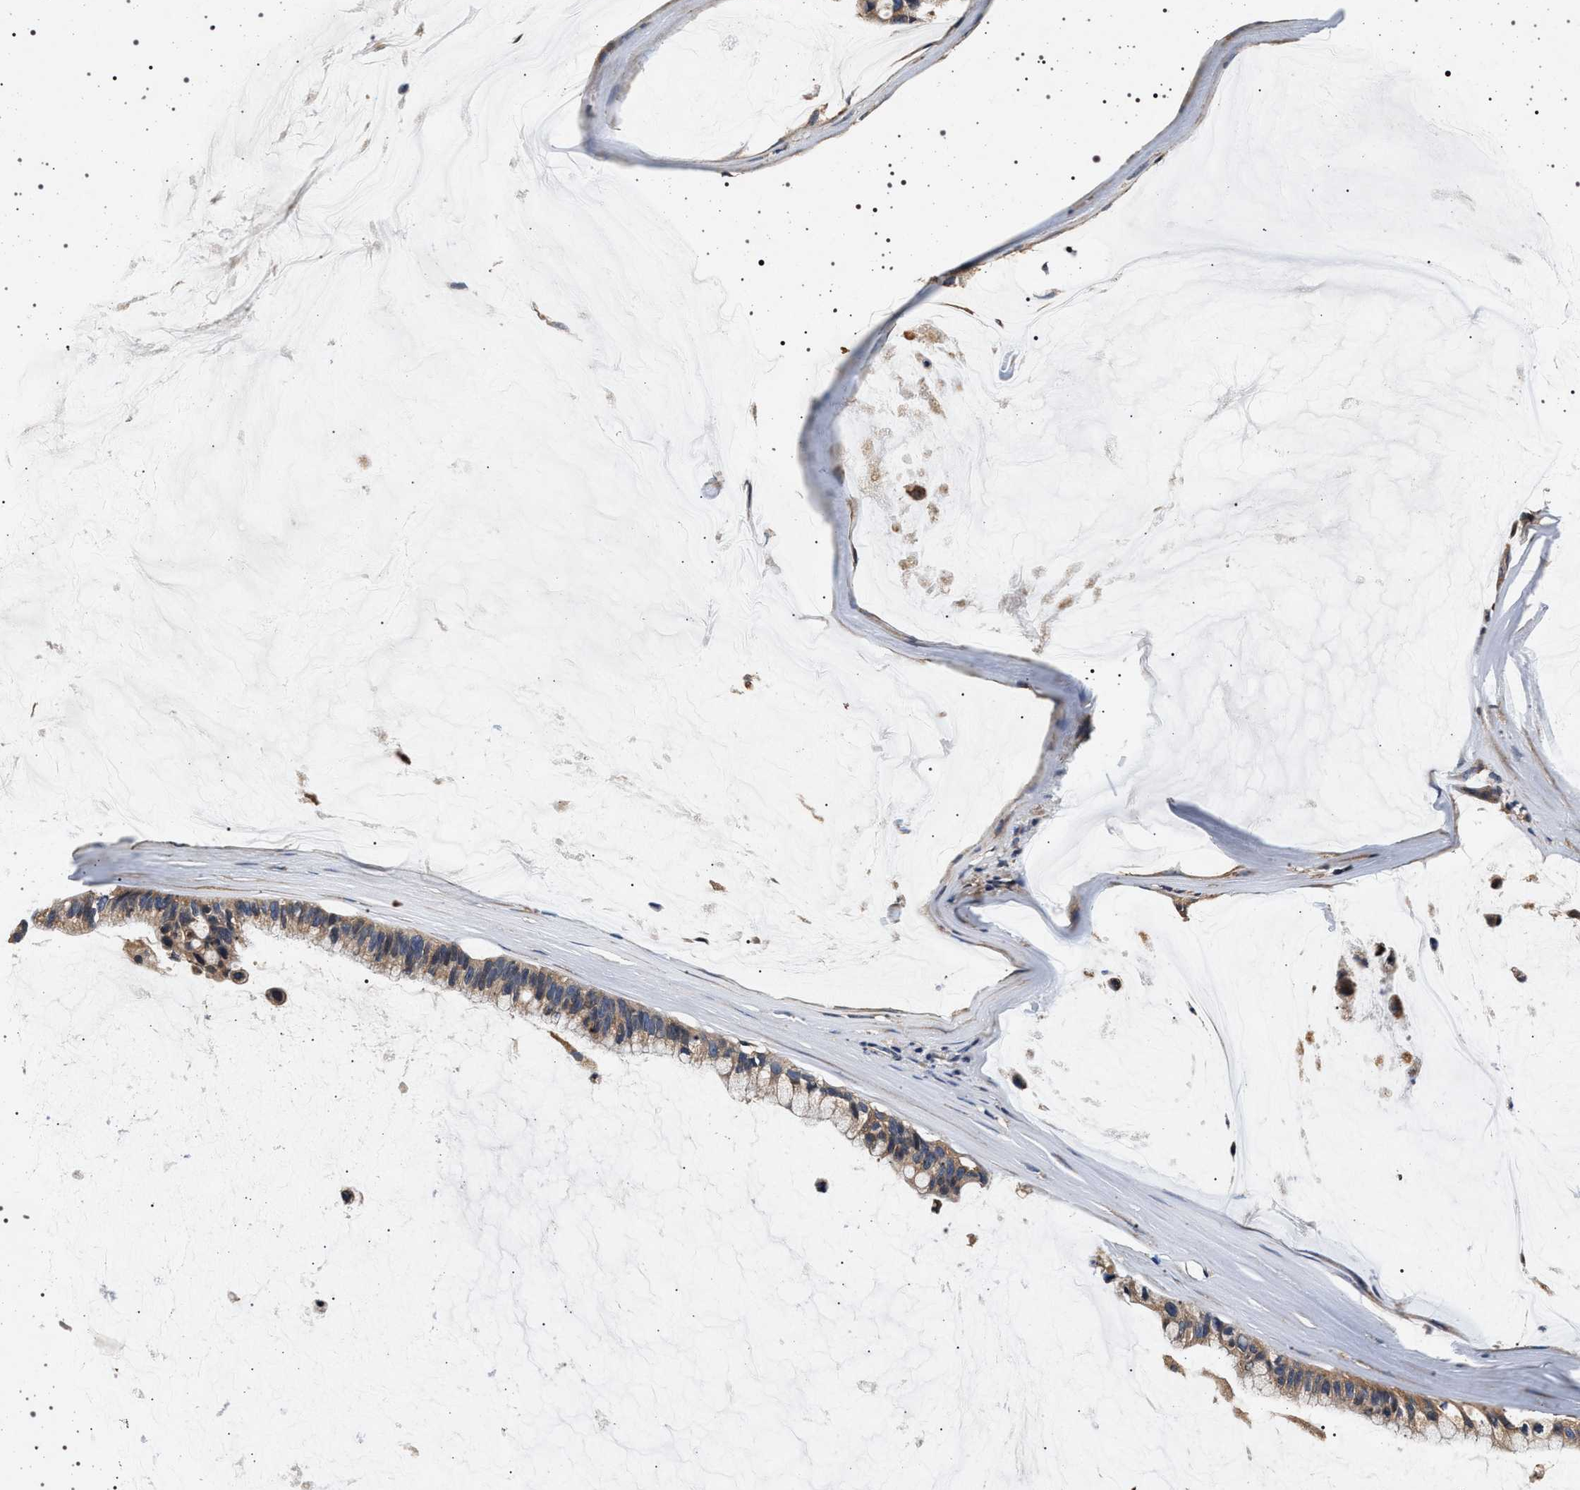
{"staining": {"intensity": "weak", "quantity": ">75%", "location": "cytoplasmic/membranous"}, "tissue": "ovarian cancer", "cell_type": "Tumor cells", "image_type": "cancer", "snomed": [{"axis": "morphology", "description": "Cystadenocarcinoma, mucinous, NOS"}, {"axis": "topography", "description": "Ovary"}], "caption": "The image displays immunohistochemical staining of mucinous cystadenocarcinoma (ovarian). There is weak cytoplasmic/membranous positivity is present in about >75% of tumor cells.", "gene": "DCBLD2", "patient": {"sex": "female", "age": 39}}